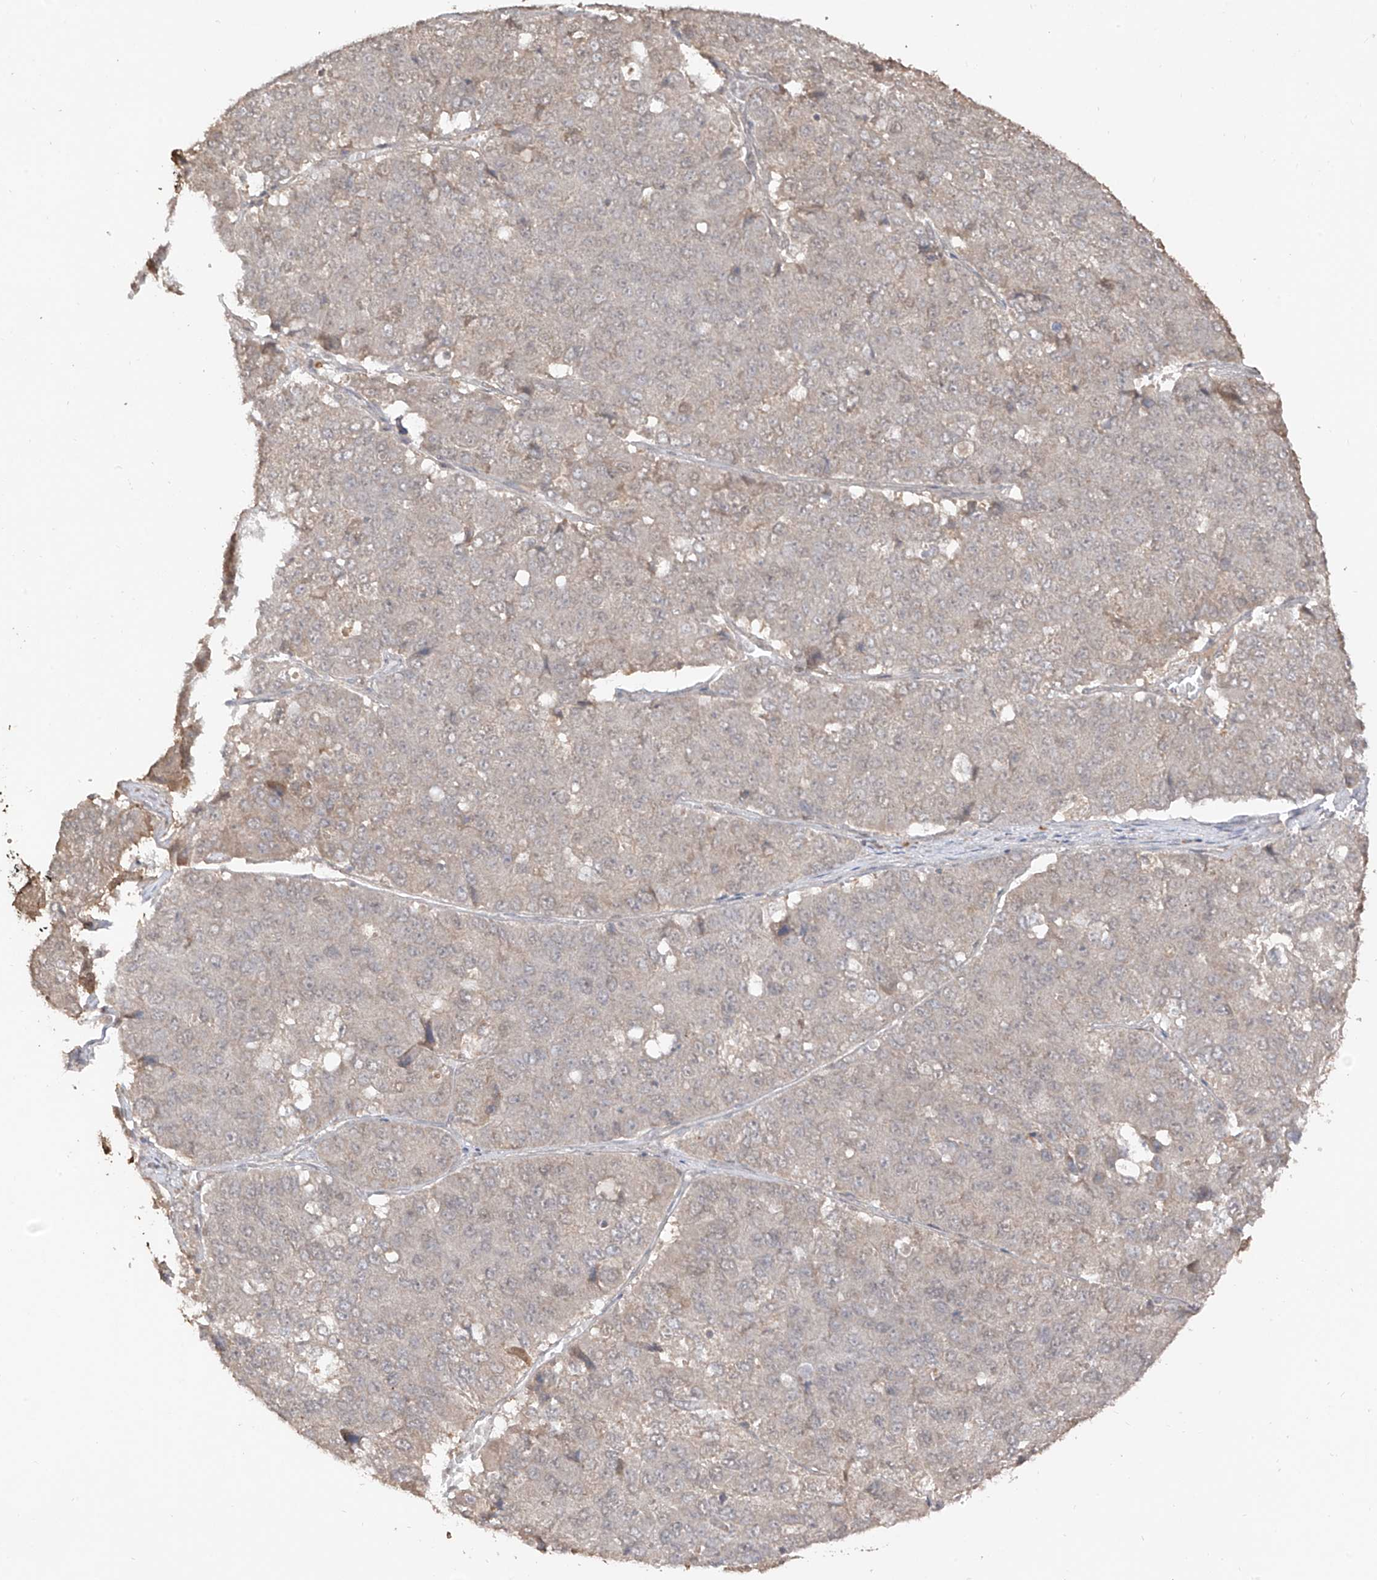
{"staining": {"intensity": "negative", "quantity": "none", "location": "none"}, "tissue": "pancreatic cancer", "cell_type": "Tumor cells", "image_type": "cancer", "snomed": [{"axis": "morphology", "description": "Adenocarcinoma, NOS"}, {"axis": "topography", "description": "Pancreas"}], "caption": "Immunohistochemical staining of human adenocarcinoma (pancreatic) reveals no significant expression in tumor cells.", "gene": "COLGALT2", "patient": {"sex": "male", "age": 50}}